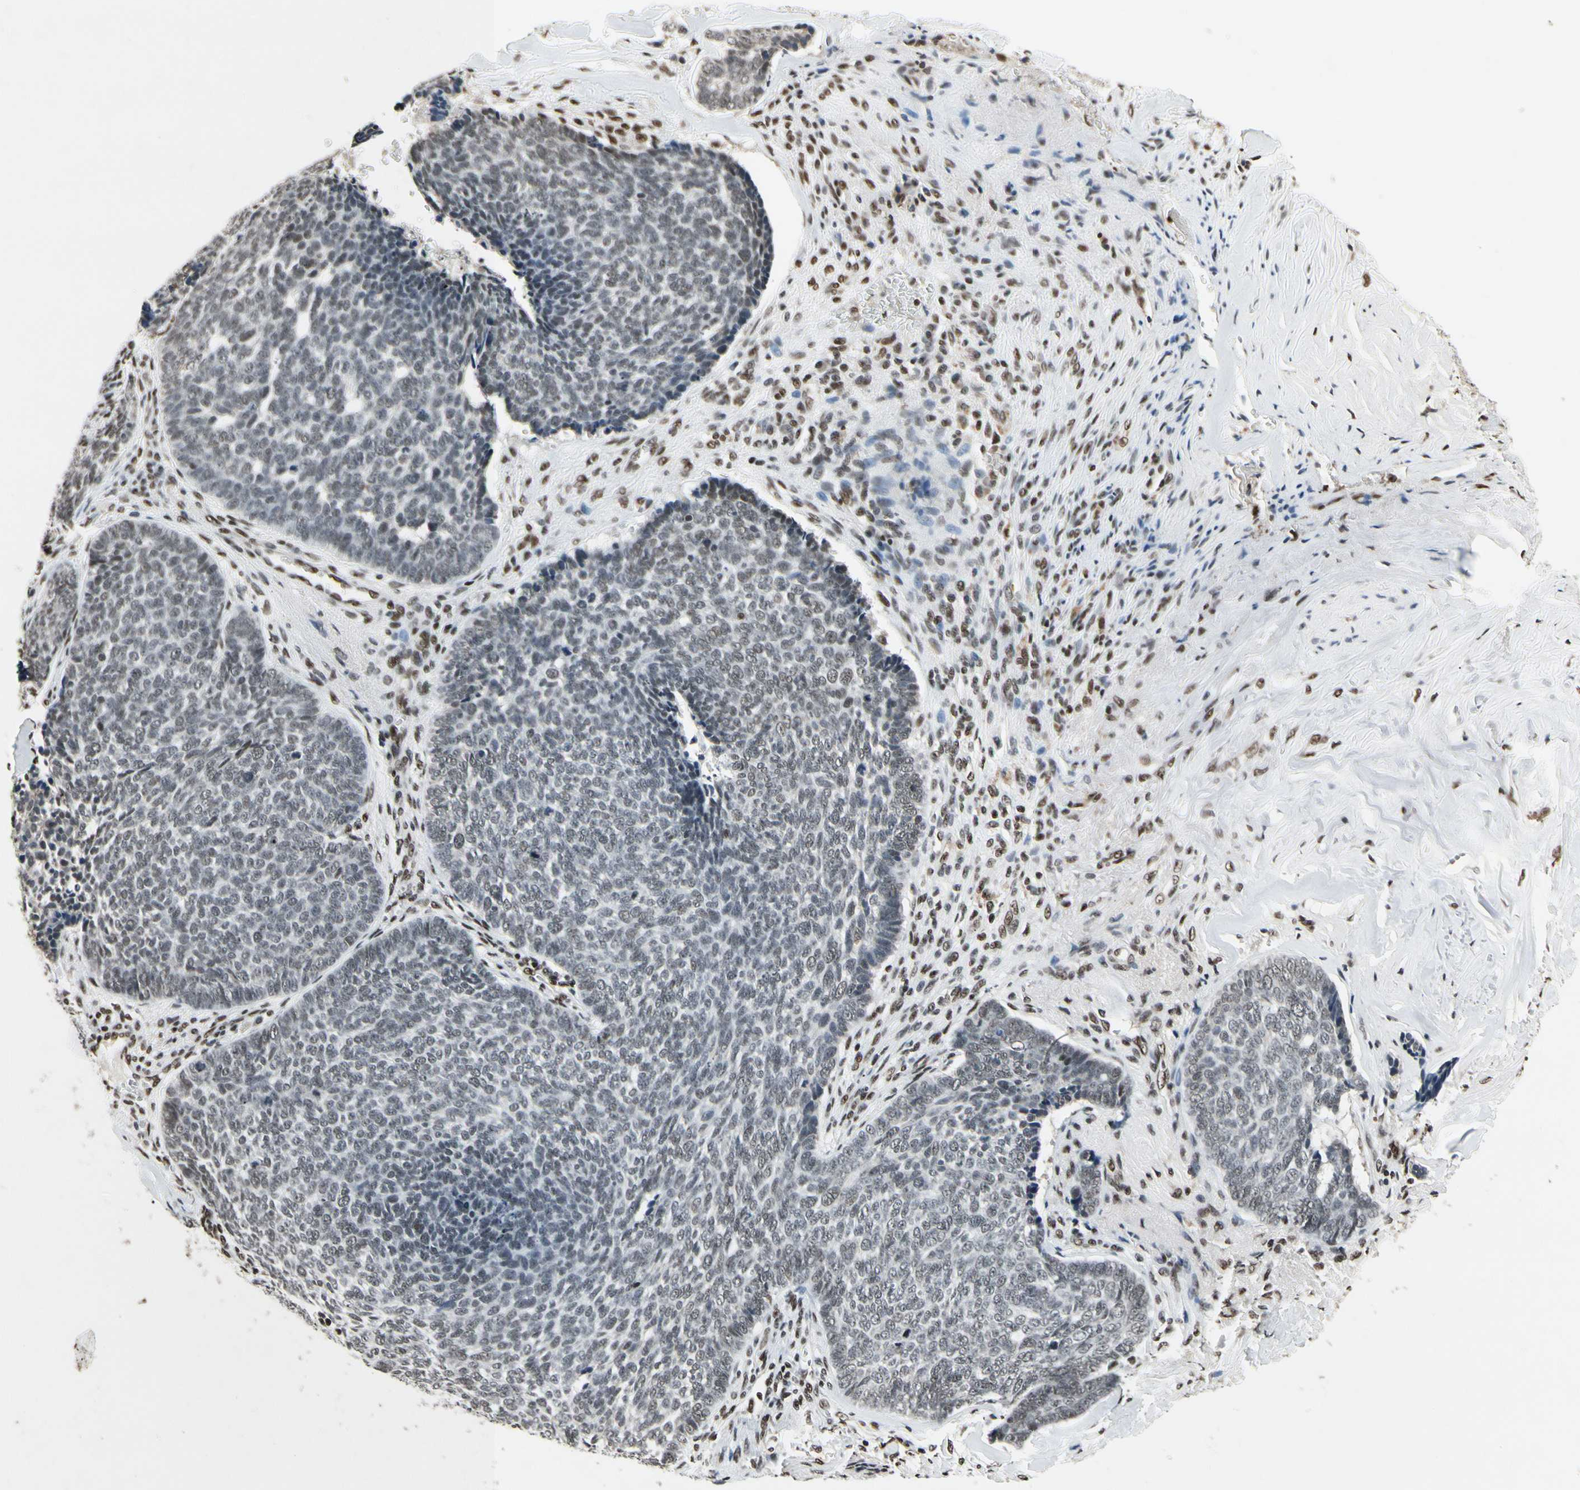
{"staining": {"intensity": "weak", "quantity": ">75%", "location": "nuclear"}, "tissue": "skin cancer", "cell_type": "Tumor cells", "image_type": "cancer", "snomed": [{"axis": "morphology", "description": "Basal cell carcinoma"}, {"axis": "topography", "description": "Skin"}], "caption": "Basal cell carcinoma (skin) stained with DAB immunohistochemistry displays low levels of weak nuclear staining in about >75% of tumor cells.", "gene": "RECQL", "patient": {"sex": "male", "age": 84}}